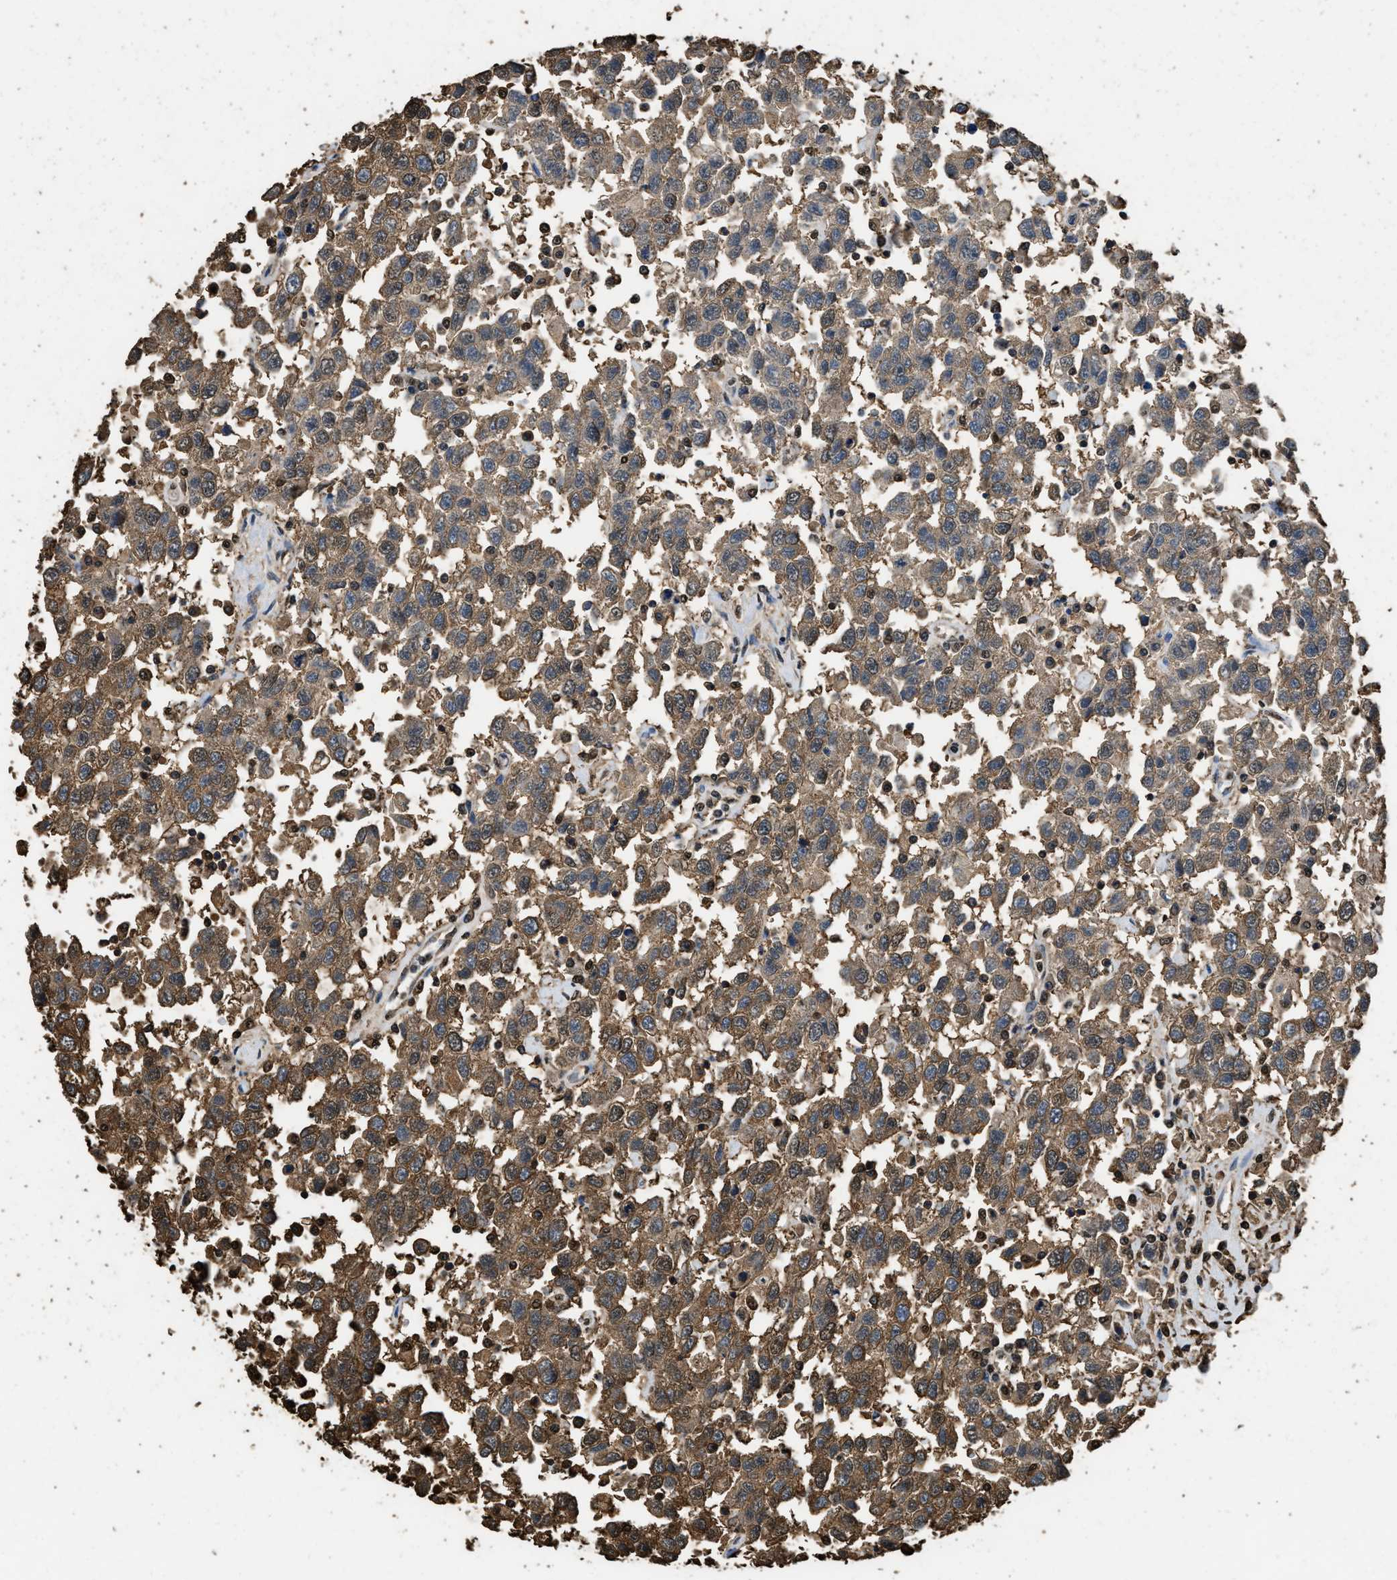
{"staining": {"intensity": "moderate", "quantity": ">75%", "location": "cytoplasmic/membranous"}, "tissue": "testis cancer", "cell_type": "Tumor cells", "image_type": "cancer", "snomed": [{"axis": "morphology", "description": "Seminoma, NOS"}, {"axis": "topography", "description": "Testis"}], "caption": "Testis cancer (seminoma) stained with a brown dye reveals moderate cytoplasmic/membranous positive expression in approximately >75% of tumor cells.", "gene": "GAPDH", "patient": {"sex": "male", "age": 41}}